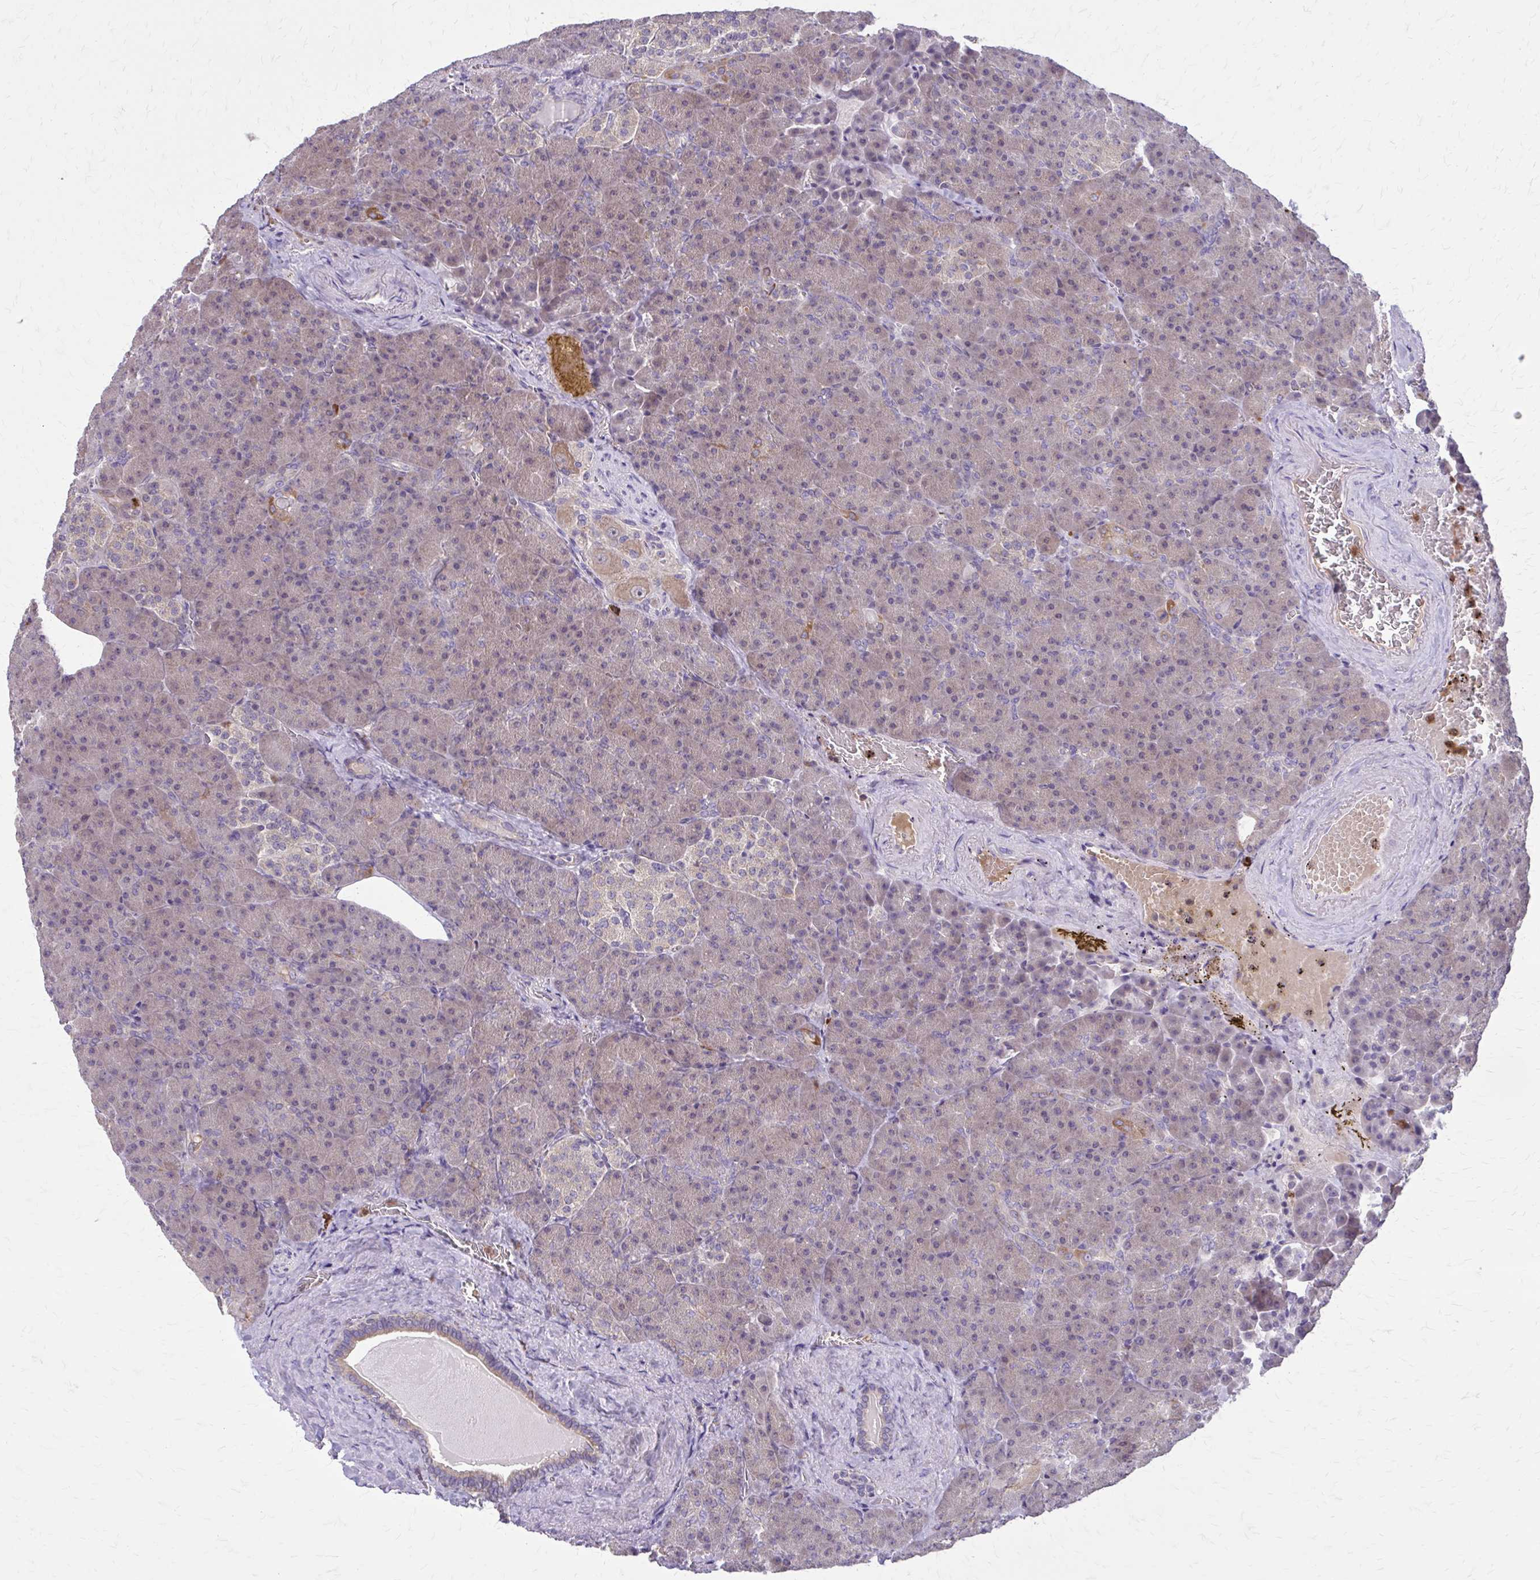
{"staining": {"intensity": "weak", "quantity": "25%-75%", "location": "cytoplasmic/membranous"}, "tissue": "pancreas", "cell_type": "Exocrine glandular cells", "image_type": "normal", "snomed": [{"axis": "morphology", "description": "Normal tissue, NOS"}, {"axis": "topography", "description": "Pancreas"}], "caption": "A micrograph of human pancreas stained for a protein exhibits weak cytoplasmic/membranous brown staining in exocrine glandular cells. Ihc stains the protein of interest in brown and the nuclei are stained blue.", "gene": "NRBF2", "patient": {"sex": "female", "age": 74}}